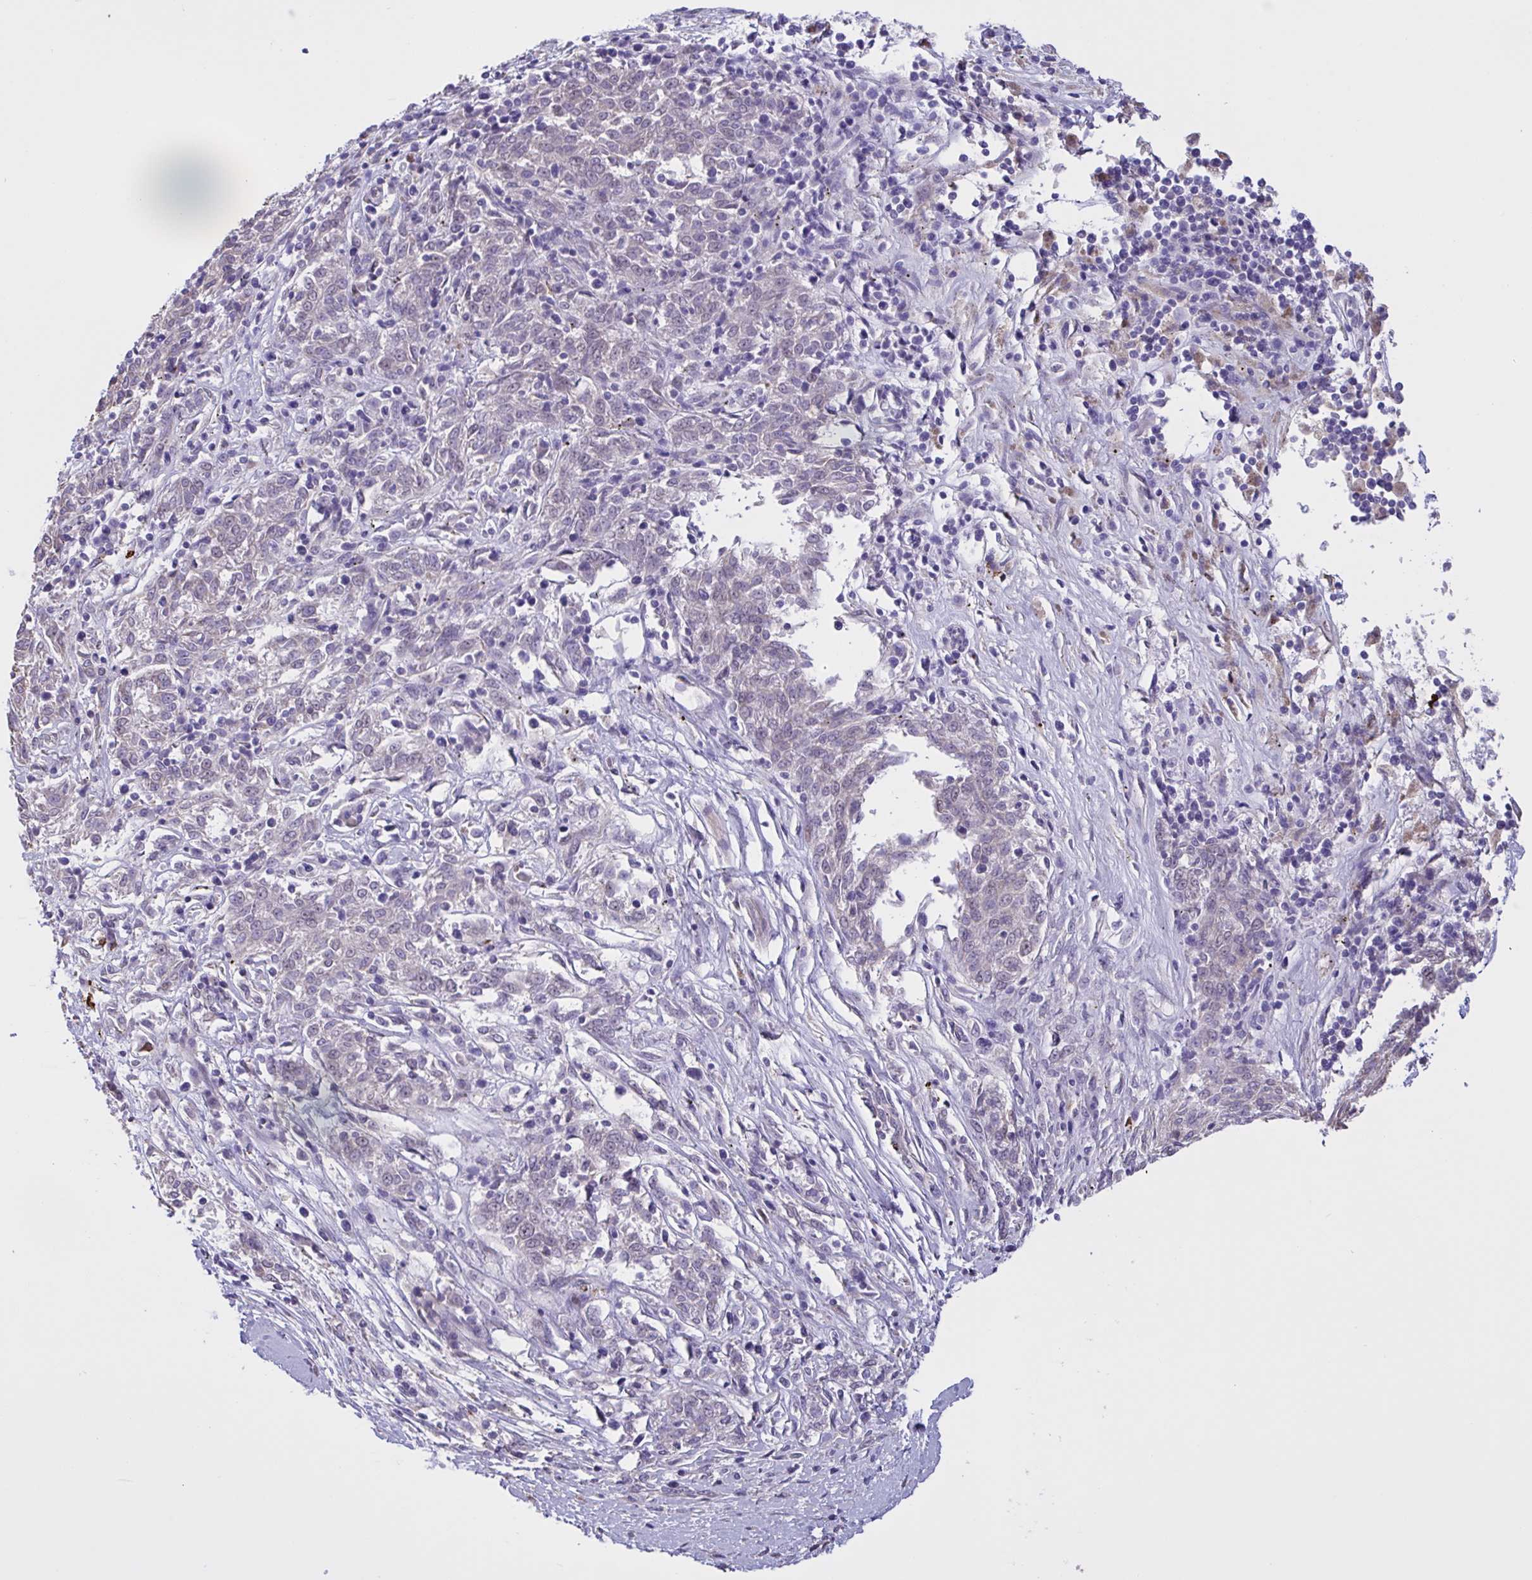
{"staining": {"intensity": "negative", "quantity": "none", "location": "none"}, "tissue": "melanoma", "cell_type": "Tumor cells", "image_type": "cancer", "snomed": [{"axis": "morphology", "description": "Malignant melanoma, NOS"}, {"axis": "topography", "description": "Skin"}], "caption": "DAB immunohistochemical staining of human melanoma shows no significant positivity in tumor cells.", "gene": "MRGPRX2", "patient": {"sex": "female", "age": 72}}